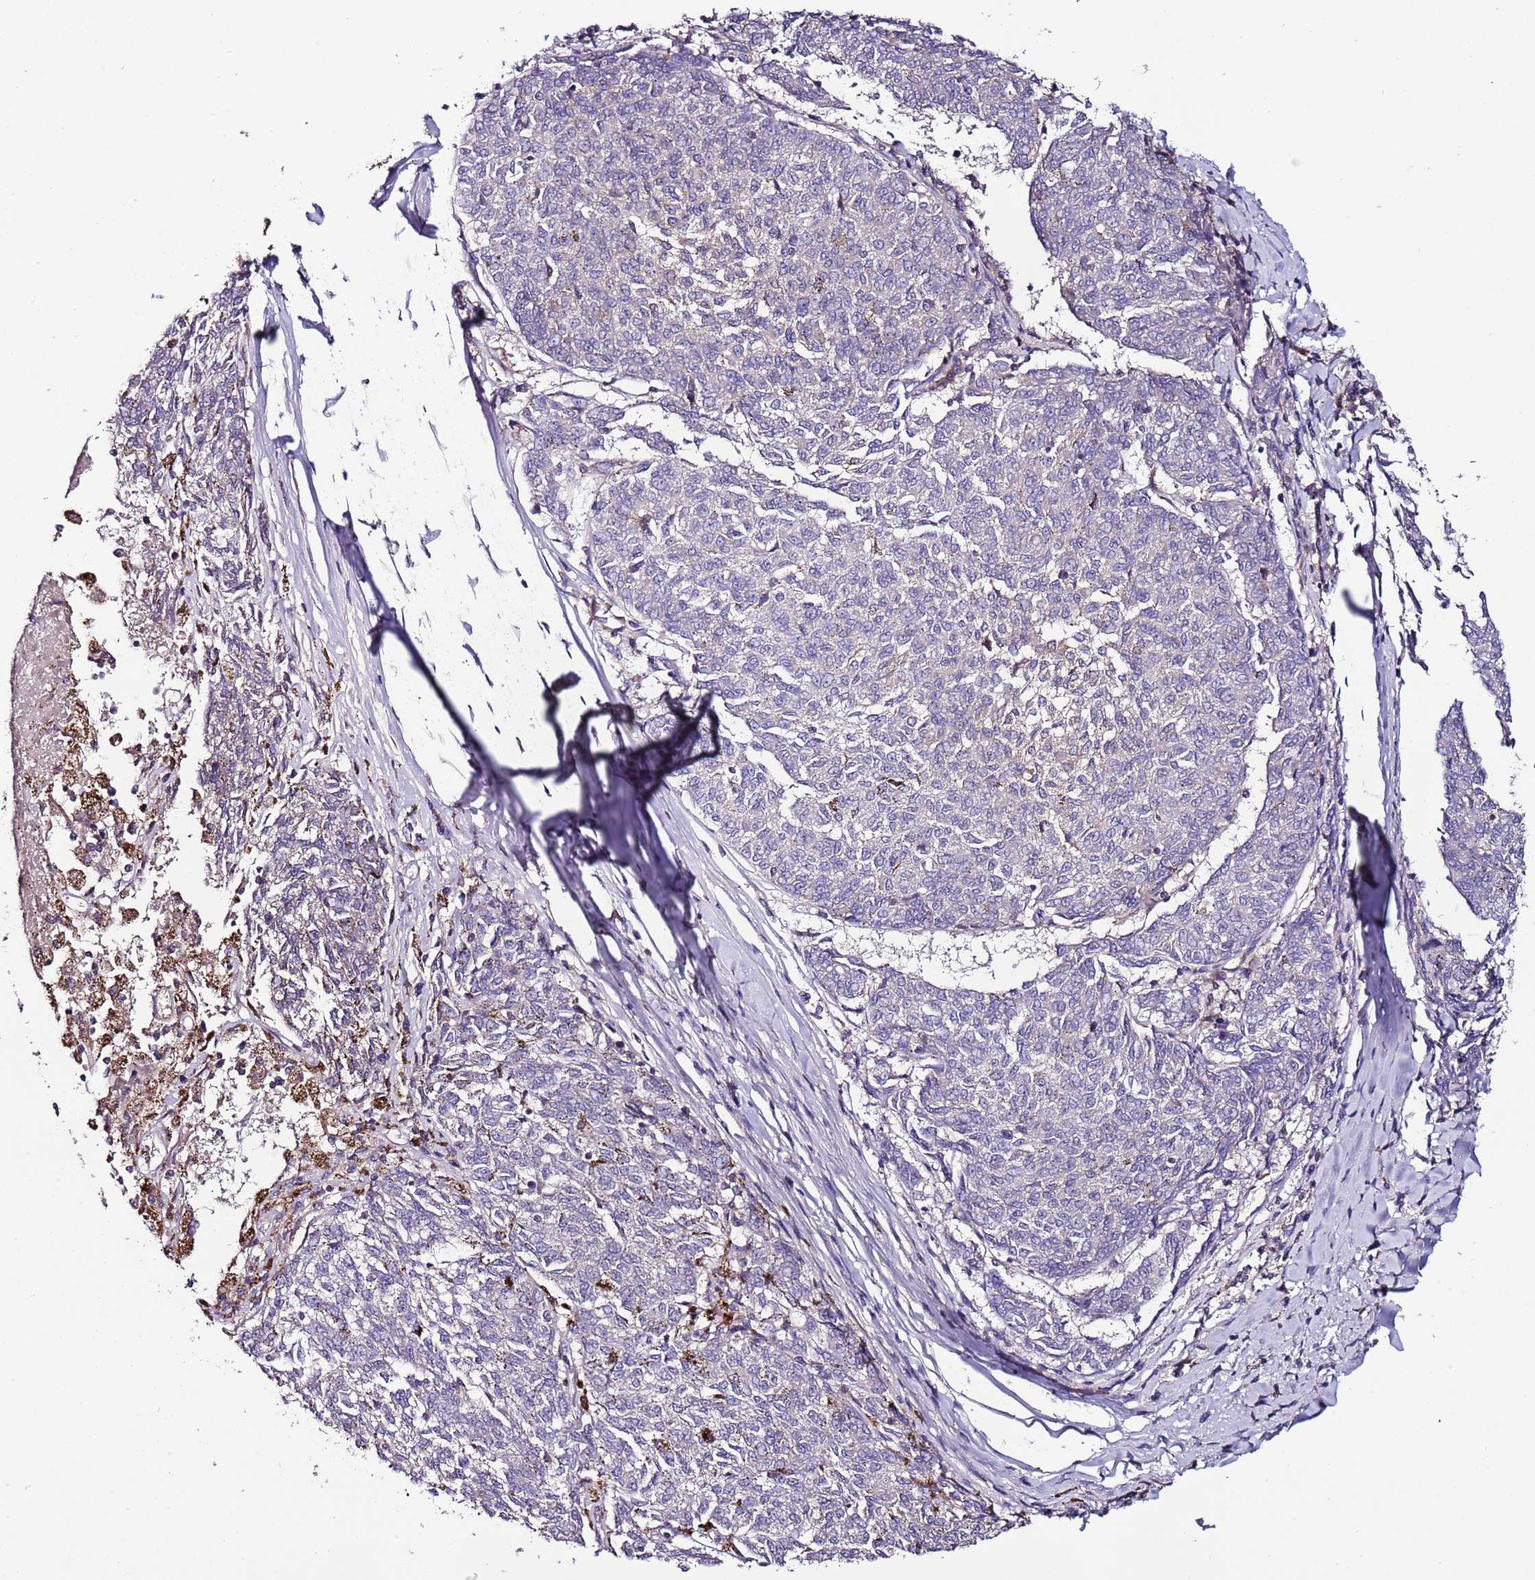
{"staining": {"intensity": "negative", "quantity": "none", "location": "none"}, "tissue": "melanoma", "cell_type": "Tumor cells", "image_type": "cancer", "snomed": [{"axis": "morphology", "description": "Malignant melanoma, NOS"}, {"axis": "topography", "description": "Skin"}], "caption": "Melanoma was stained to show a protein in brown. There is no significant positivity in tumor cells.", "gene": "IGIP", "patient": {"sex": "female", "age": 72}}